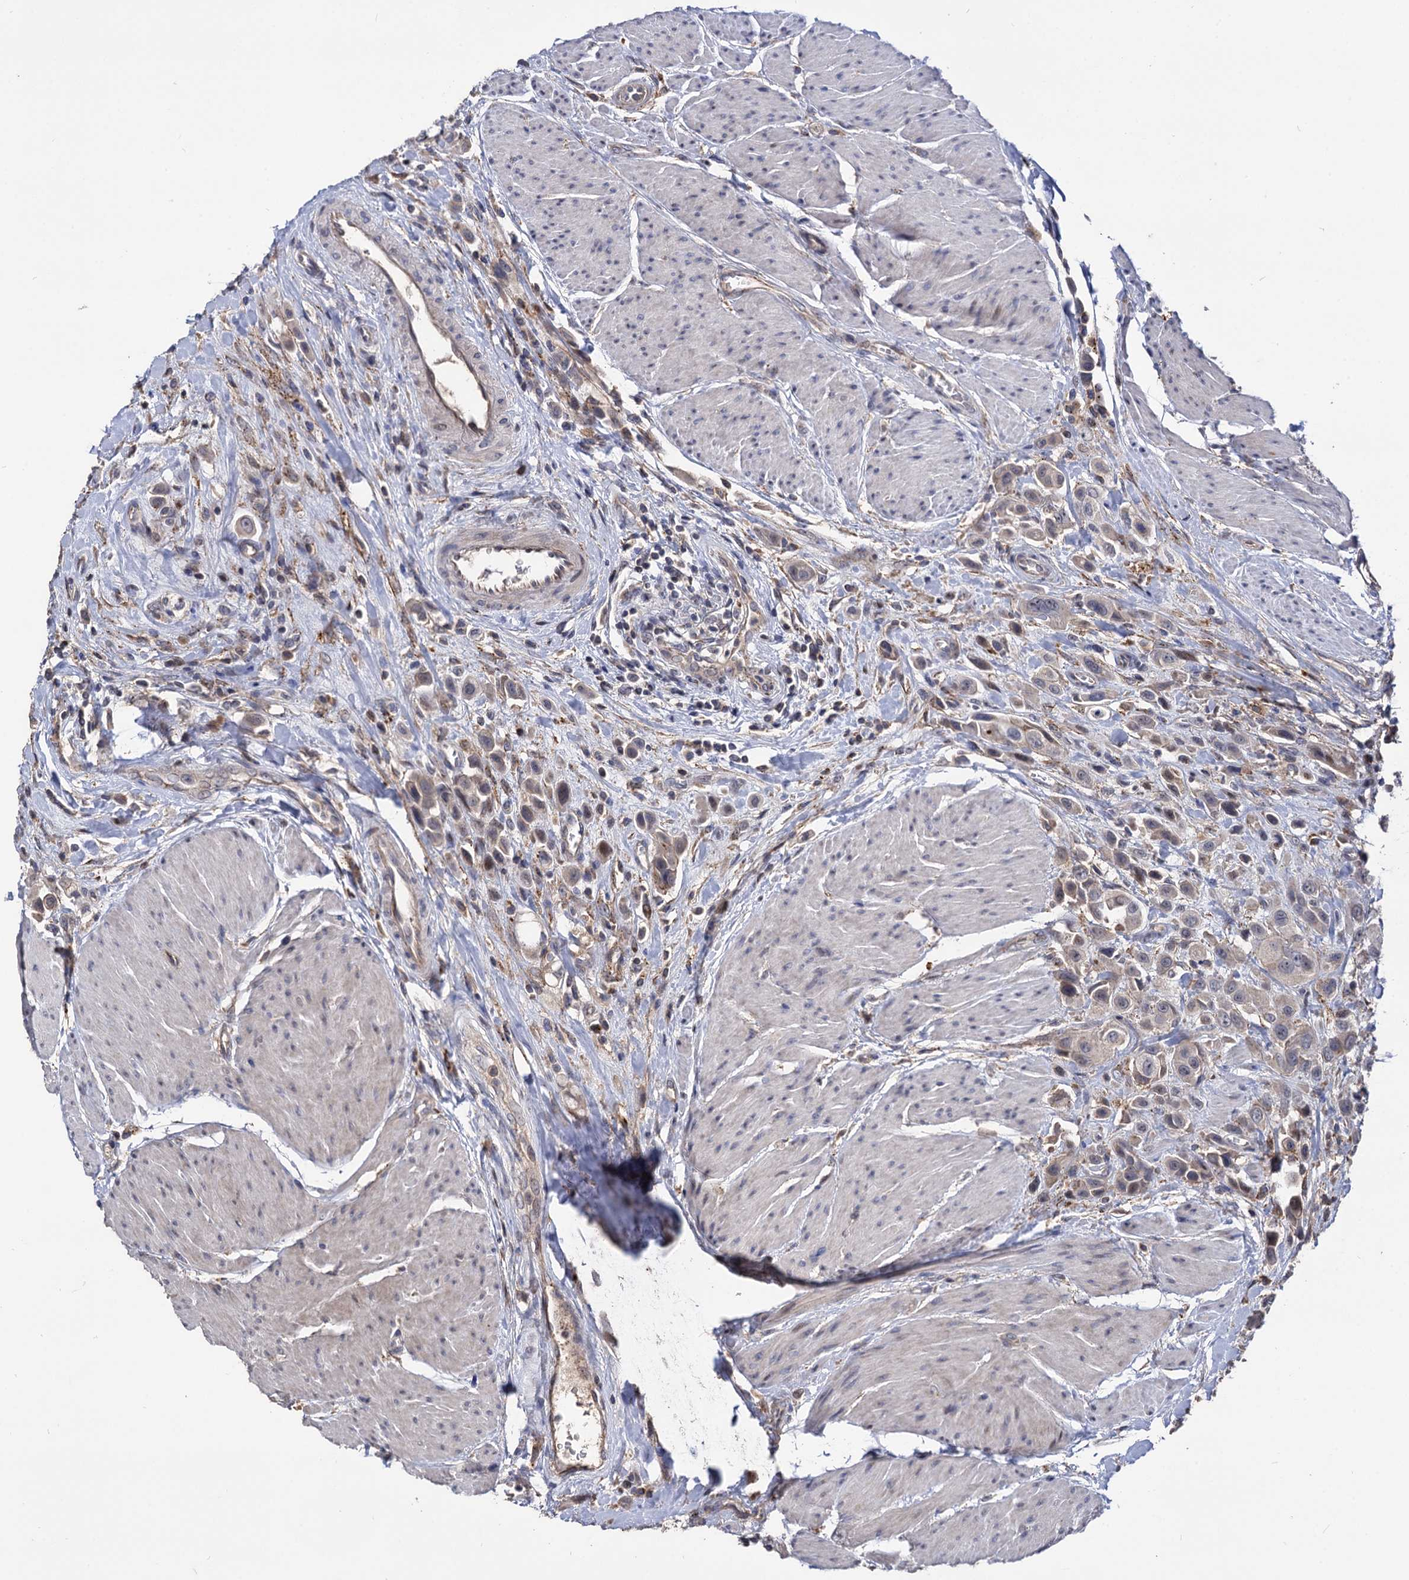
{"staining": {"intensity": "weak", "quantity": "25%-75%", "location": "cytoplasmic/membranous"}, "tissue": "urothelial cancer", "cell_type": "Tumor cells", "image_type": "cancer", "snomed": [{"axis": "morphology", "description": "Urothelial carcinoma, High grade"}, {"axis": "topography", "description": "Urinary bladder"}], "caption": "Immunohistochemistry histopathology image of neoplastic tissue: human urothelial carcinoma (high-grade) stained using immunohistochemistry (IHC) exhibits low levels of weak protein expression localized specifically in the cytoplasmic/membranous of tumor cells, appearing as a cytoplasmic/membranous brown color.", "gene": "MICAL2", "patient": {"sex": "male", "age": 50}}